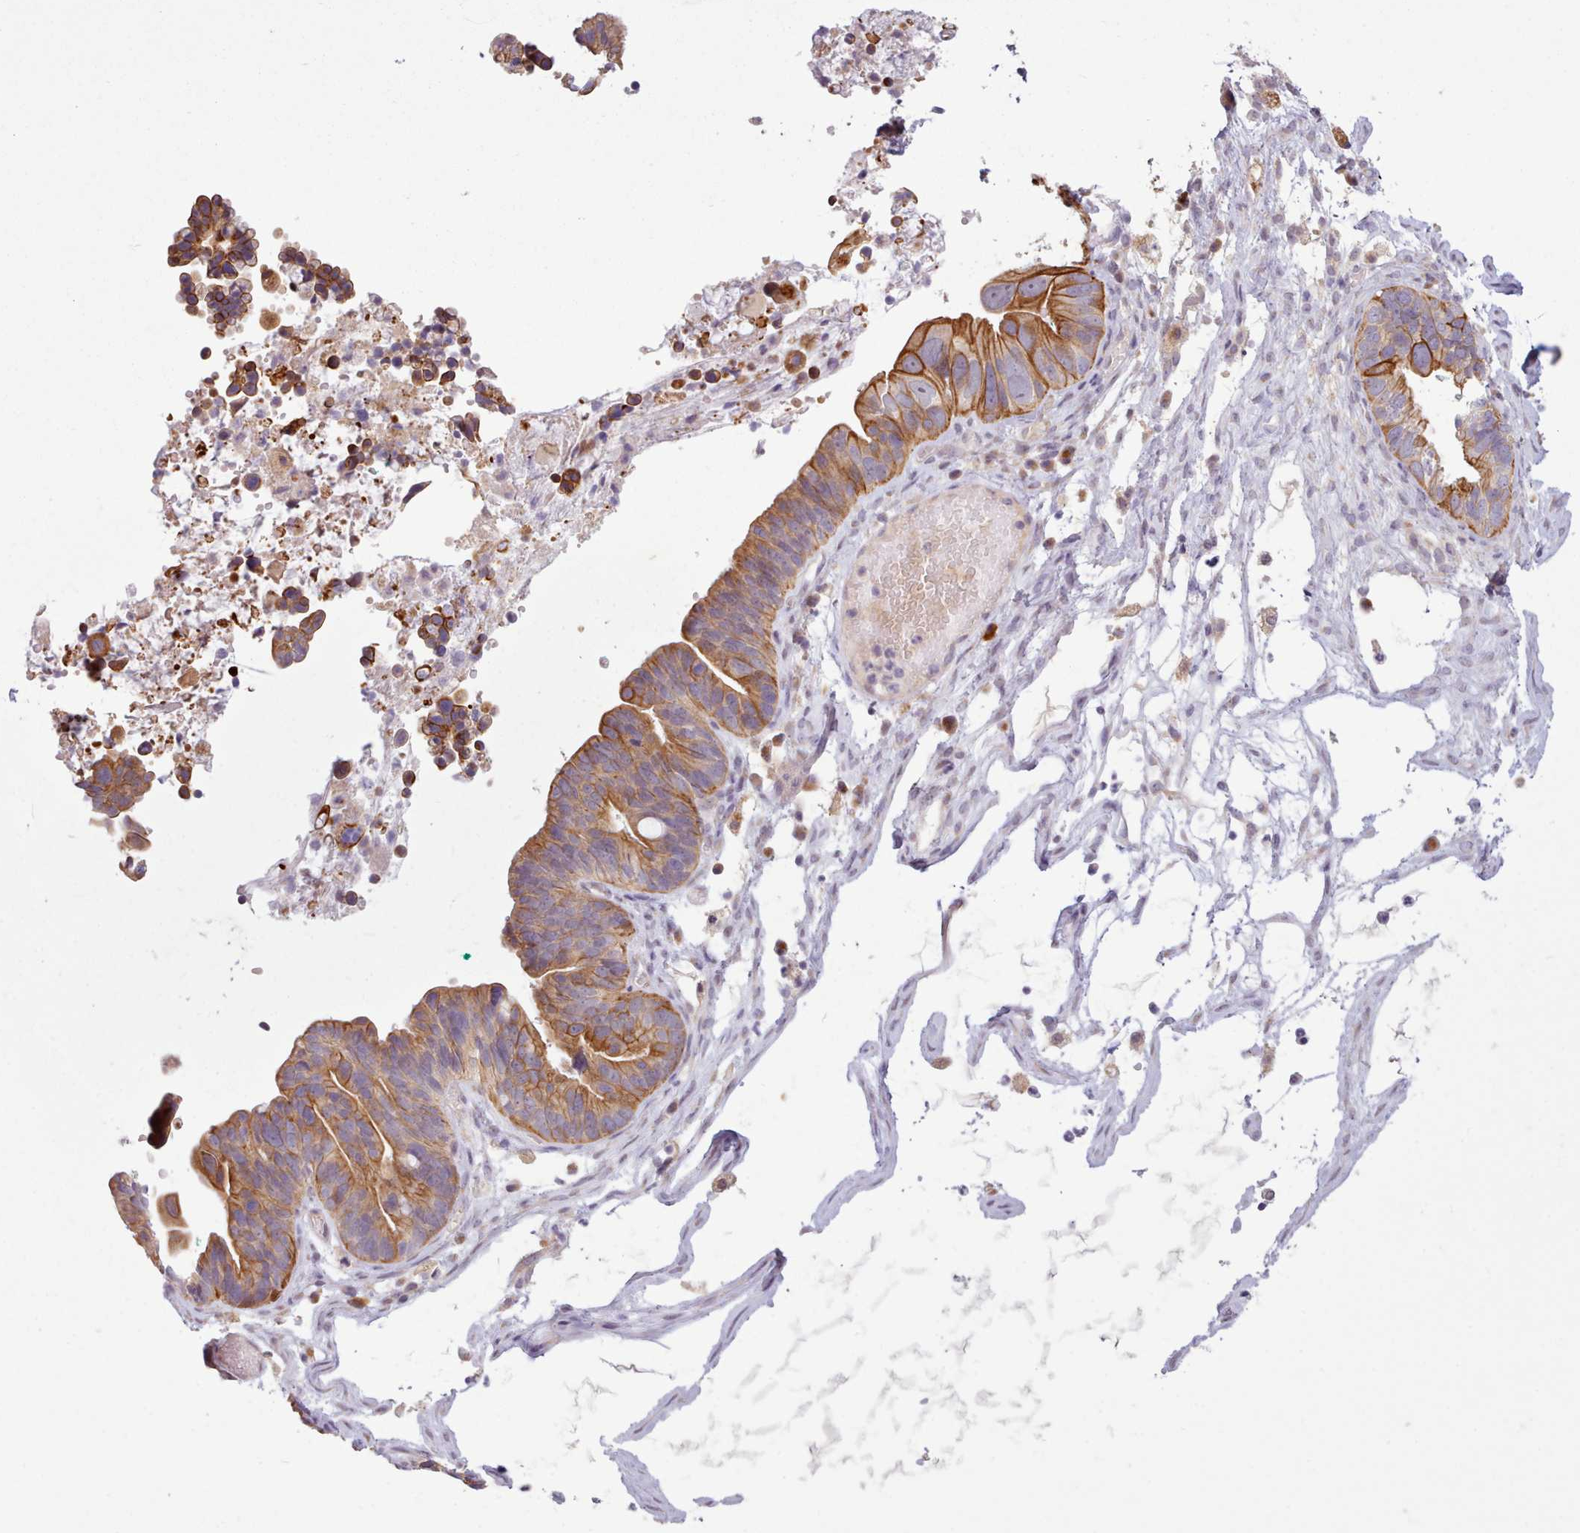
{"staining": {"intensity": "moderate", "quantity": "25%-75%", "location": "cytoplasmic/membranous"}, "tissue": "ovarian cancer", "cell_type": "Tumor cells", "image_type": "cancer", "snomed": [{"axis": "morphology", "description": "Cystadenocarcinoma, serous, NOS"}, {"axis": "topography", "description": "Ovary"}], "caption": "About 25%-75% of tumor cells in human ovarian cancer display moderate cytoplasmic/membranous protein positivity as visualized by brown immunohistochemical staining.", "gene": "NMRK1", "patient": {"sex": "female", "age": 56}}